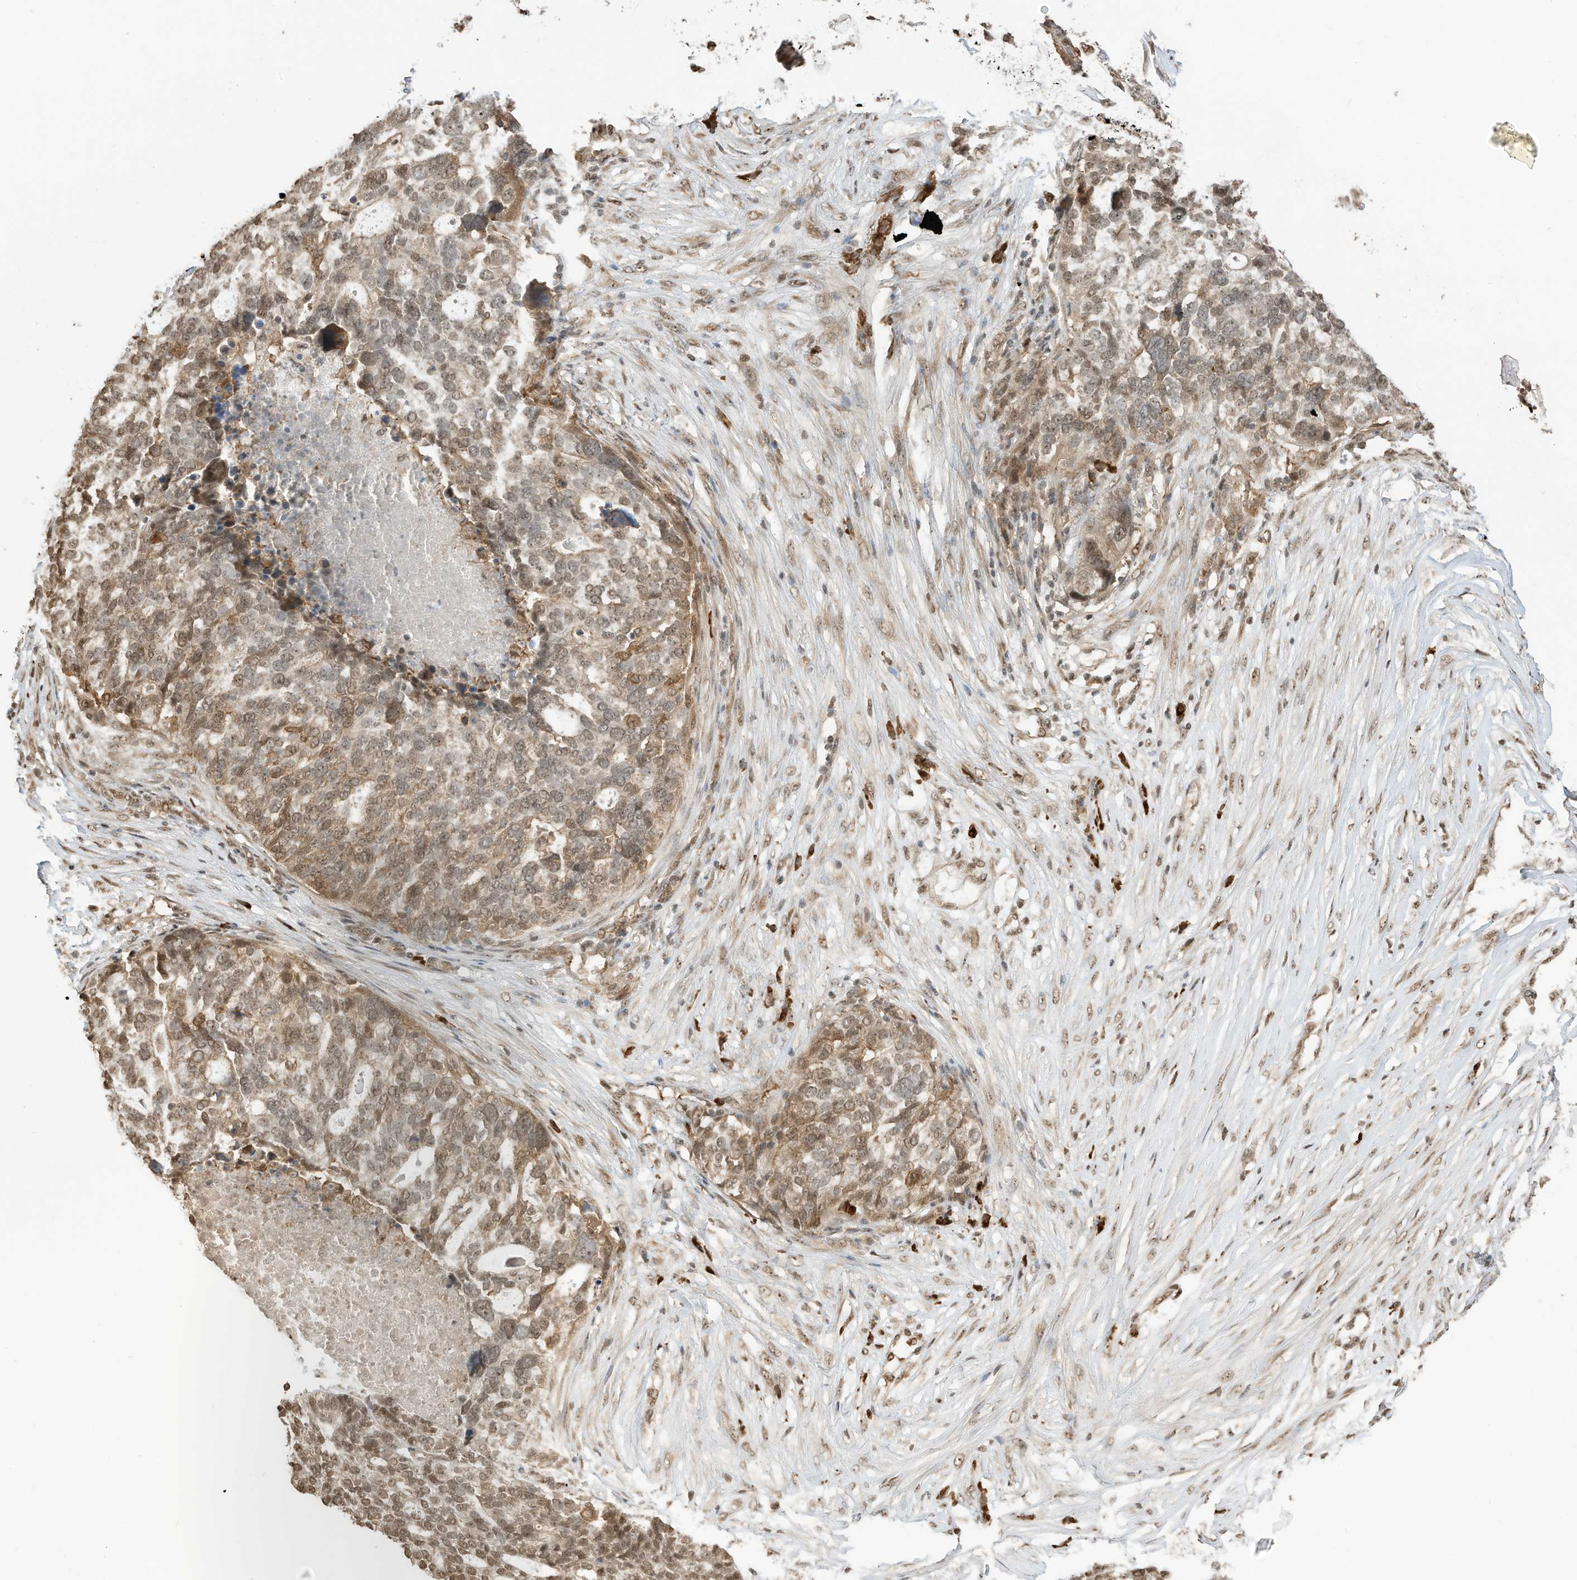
{"staining": {"intensity": "moderate", "quantity": "25%-75%", "location": "nuclear"}, "tissue": "ovarian cancer", "cell_type": "Tumor cells", "image_type": "cancer", "snomed": [{"axis": "morphology", "description": "Cystadenocarcinoma, serous, NOS"}, {"axis": "topography", "description": "Ovary"}], "caption": "Brown immunohistochemical staining in ovarian serous cystadenocarcinoma shows moderate nuclear positivity in about 25%-75% of tumor cells.", "gene": "ZNF195", "patient": {"sex": "female", "age": 59}}